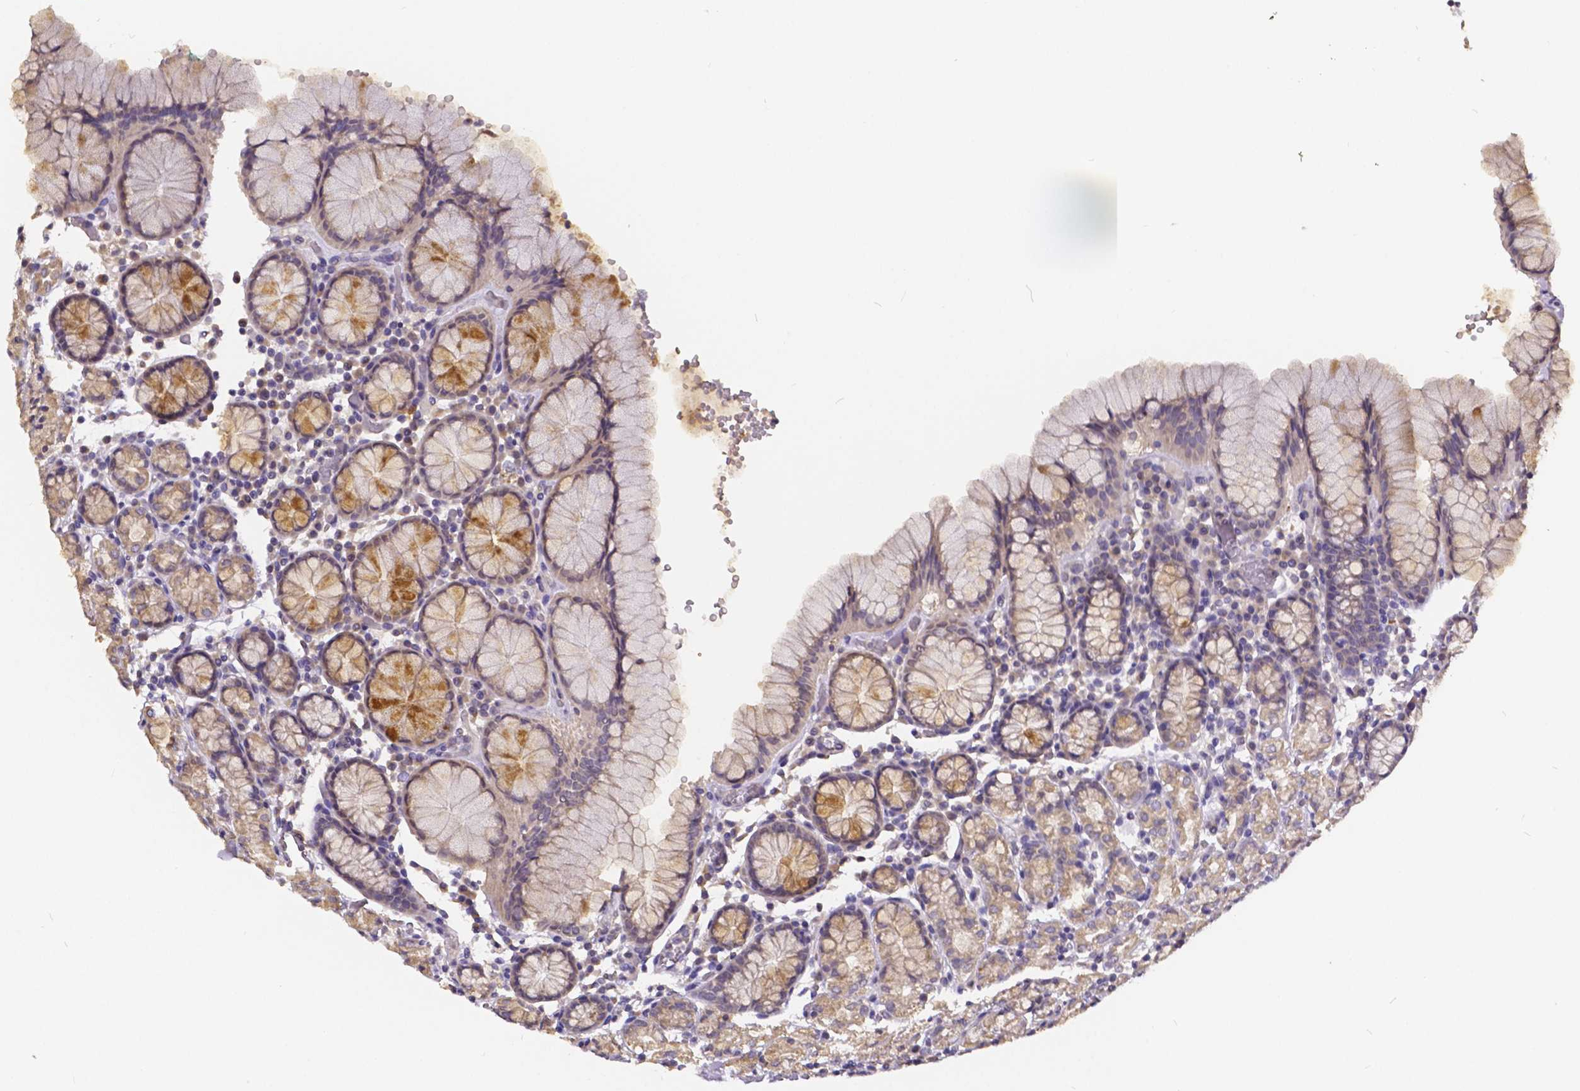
{"staining": {"intensity": "moderate", "quantity": "25%-75%", "location": "cytoplasmic/membranous"}, "tissue": "stomach", "cell_type": "Glandular cells", "image_type": "normal", "snomed": [{"axis": "morphology", "description": "Normal tissue, NOS"}, {"axis": "topography", "description": "Stomach, upper"}, {"axis": "topography", "description": "Stomach"}], "caption": "Normal stomach reveals moderate cytoplasmic/membranous positivity in about 25%-75% of glandular cells.", "gene": "CTNNA2", "patient": {"sex": "male", "age": 62}}